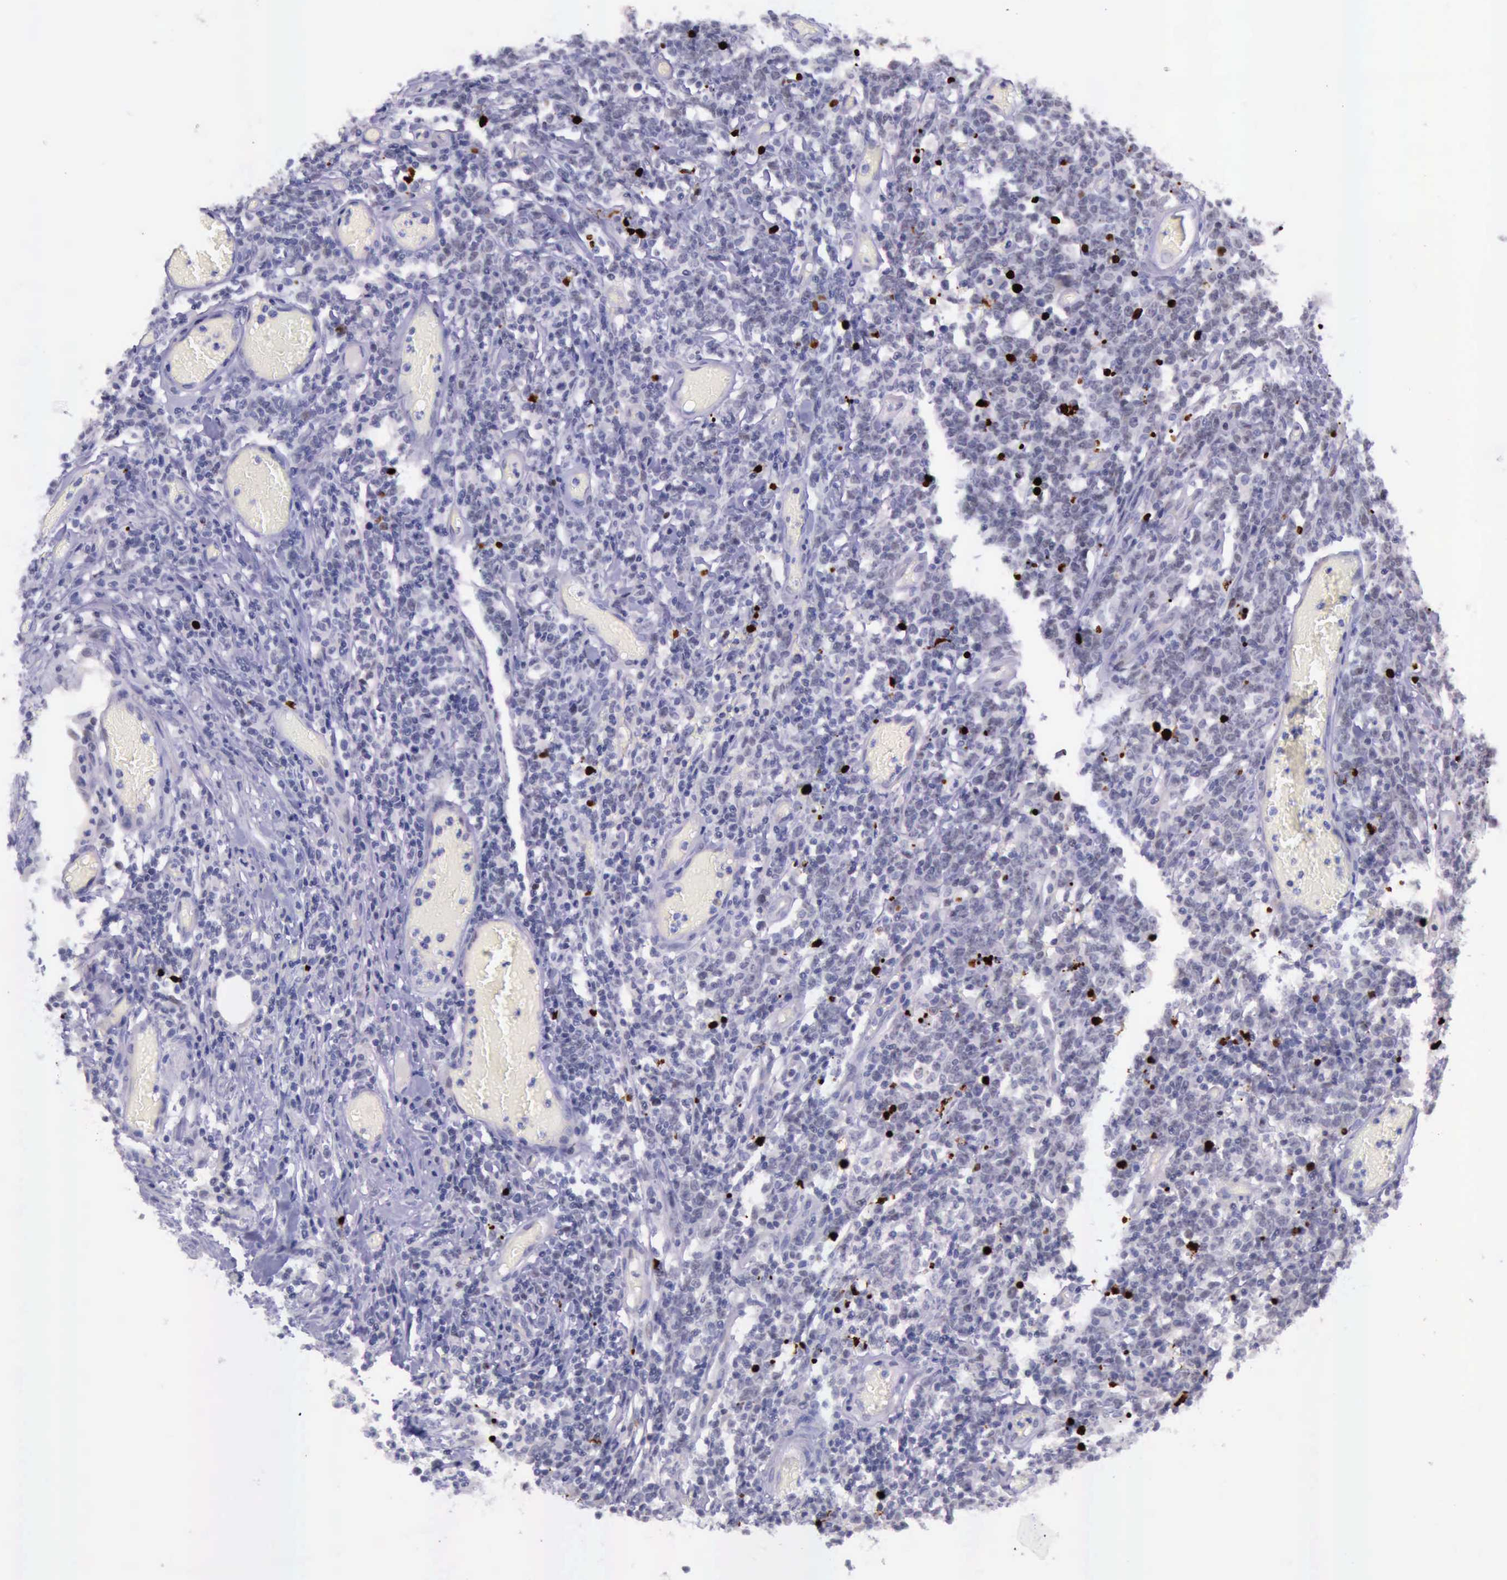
{"staining": {"intensity": "strong", "quantity": "<25%", "location": "nuclear"}, "tissue": "lymphoma", "cell_type": "Tumor cells", "image_type": "cancer", "snomed": [{"axis": "morphology", "description": "Malignant lymphoma, non-Hodgkin's type, High grade"}, {"axis": "topography", "description": "Colon"}], "caption": "Lymphoma stained for a protein displays strong nuclear positivity in tumor cells.", "gene": "PARP1", "patient": {"sex": "male", "age": 82}}